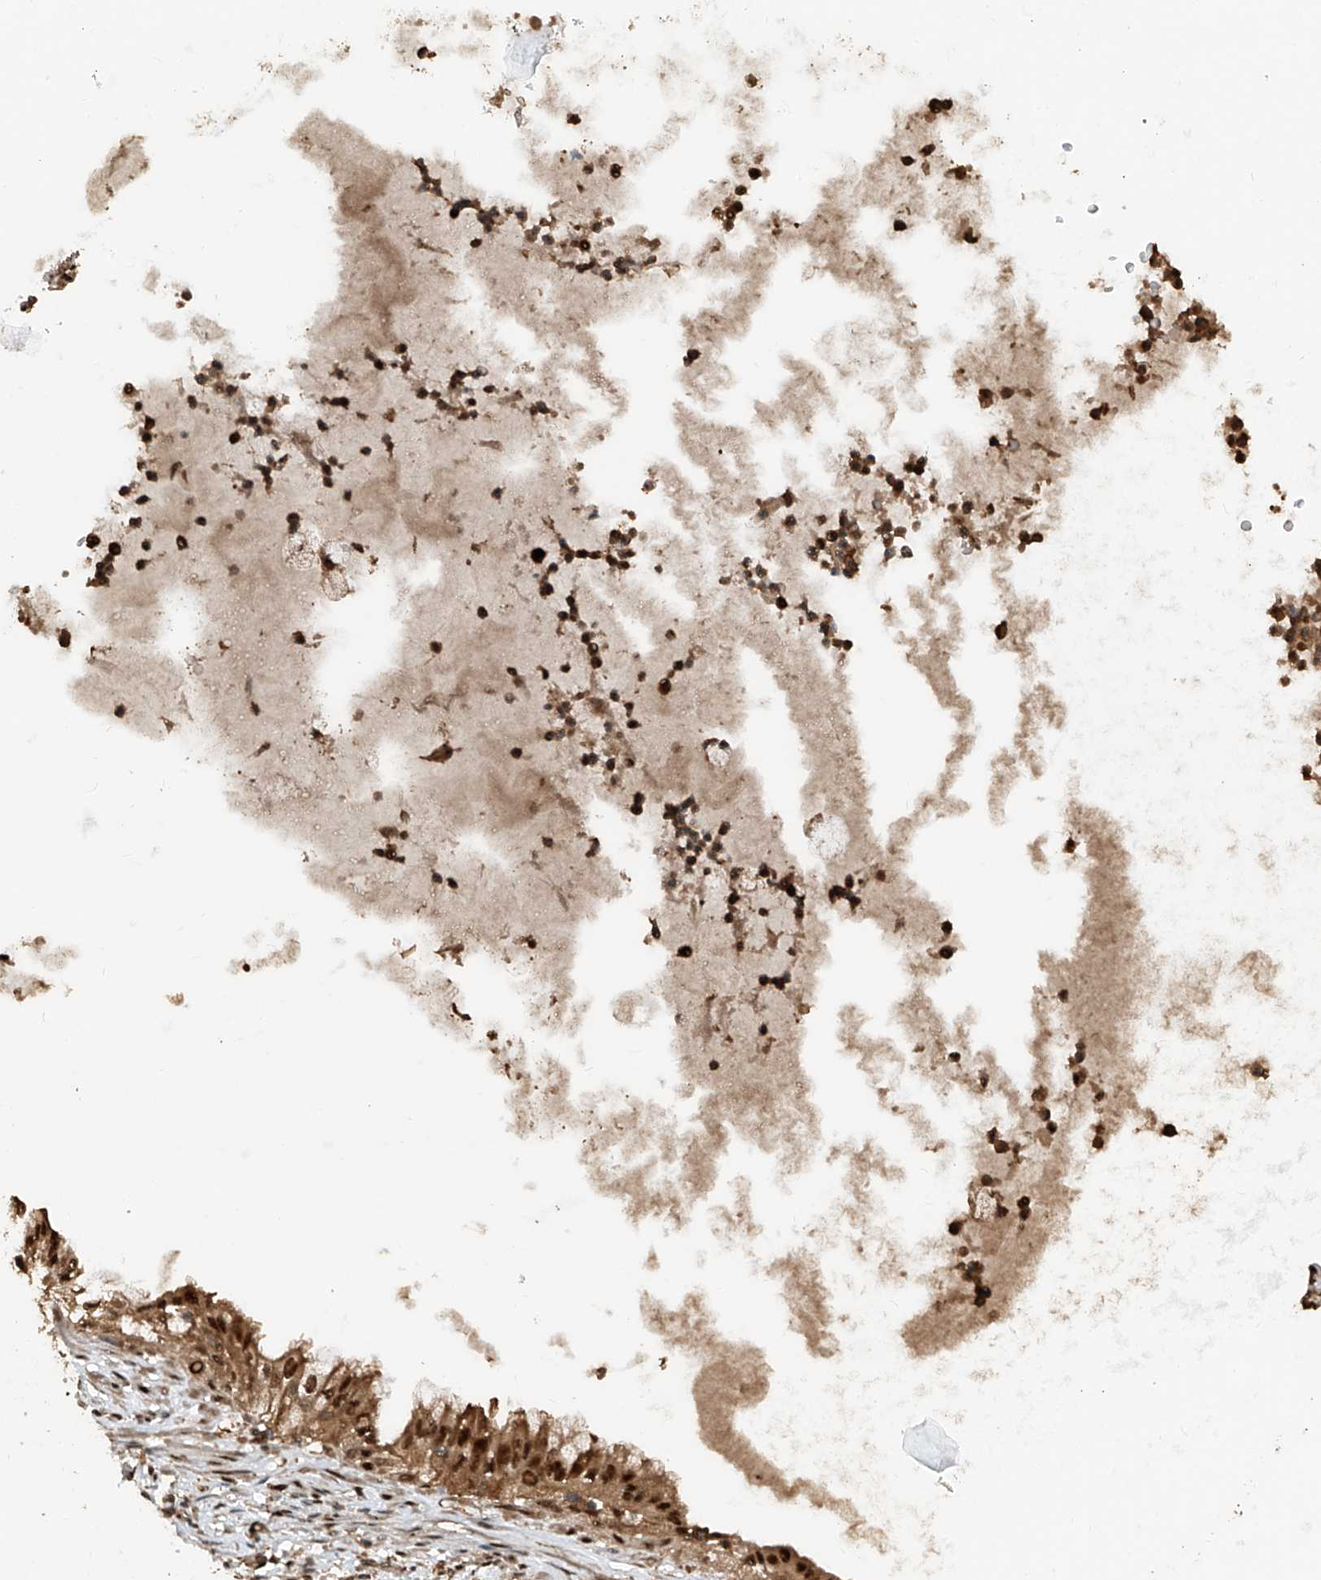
{"staining": {"intensity": "moderate", "quantity": ">75%", "location": "cytoplasmic/membranous,nuclear"}, "tissue": "lung cancer", "cell_type": "Tumor cells", "image_type": "cancer", "snomed": [{"axis": "morphology", "description": "Adenocarcinoma, NOS"}, {"axis": "topography", "description": "Lung"}], "caption": "Protein expression analysis of human adenocarcinoma (lung) reveals moderate cytoplasmic/membranous and nuclear staining in approximately >75% of tumor cells. (IHC, brightfield microscopy, high magnification).", "gene": "RMND1", "patient": {"sex": "female", "age": 70}}